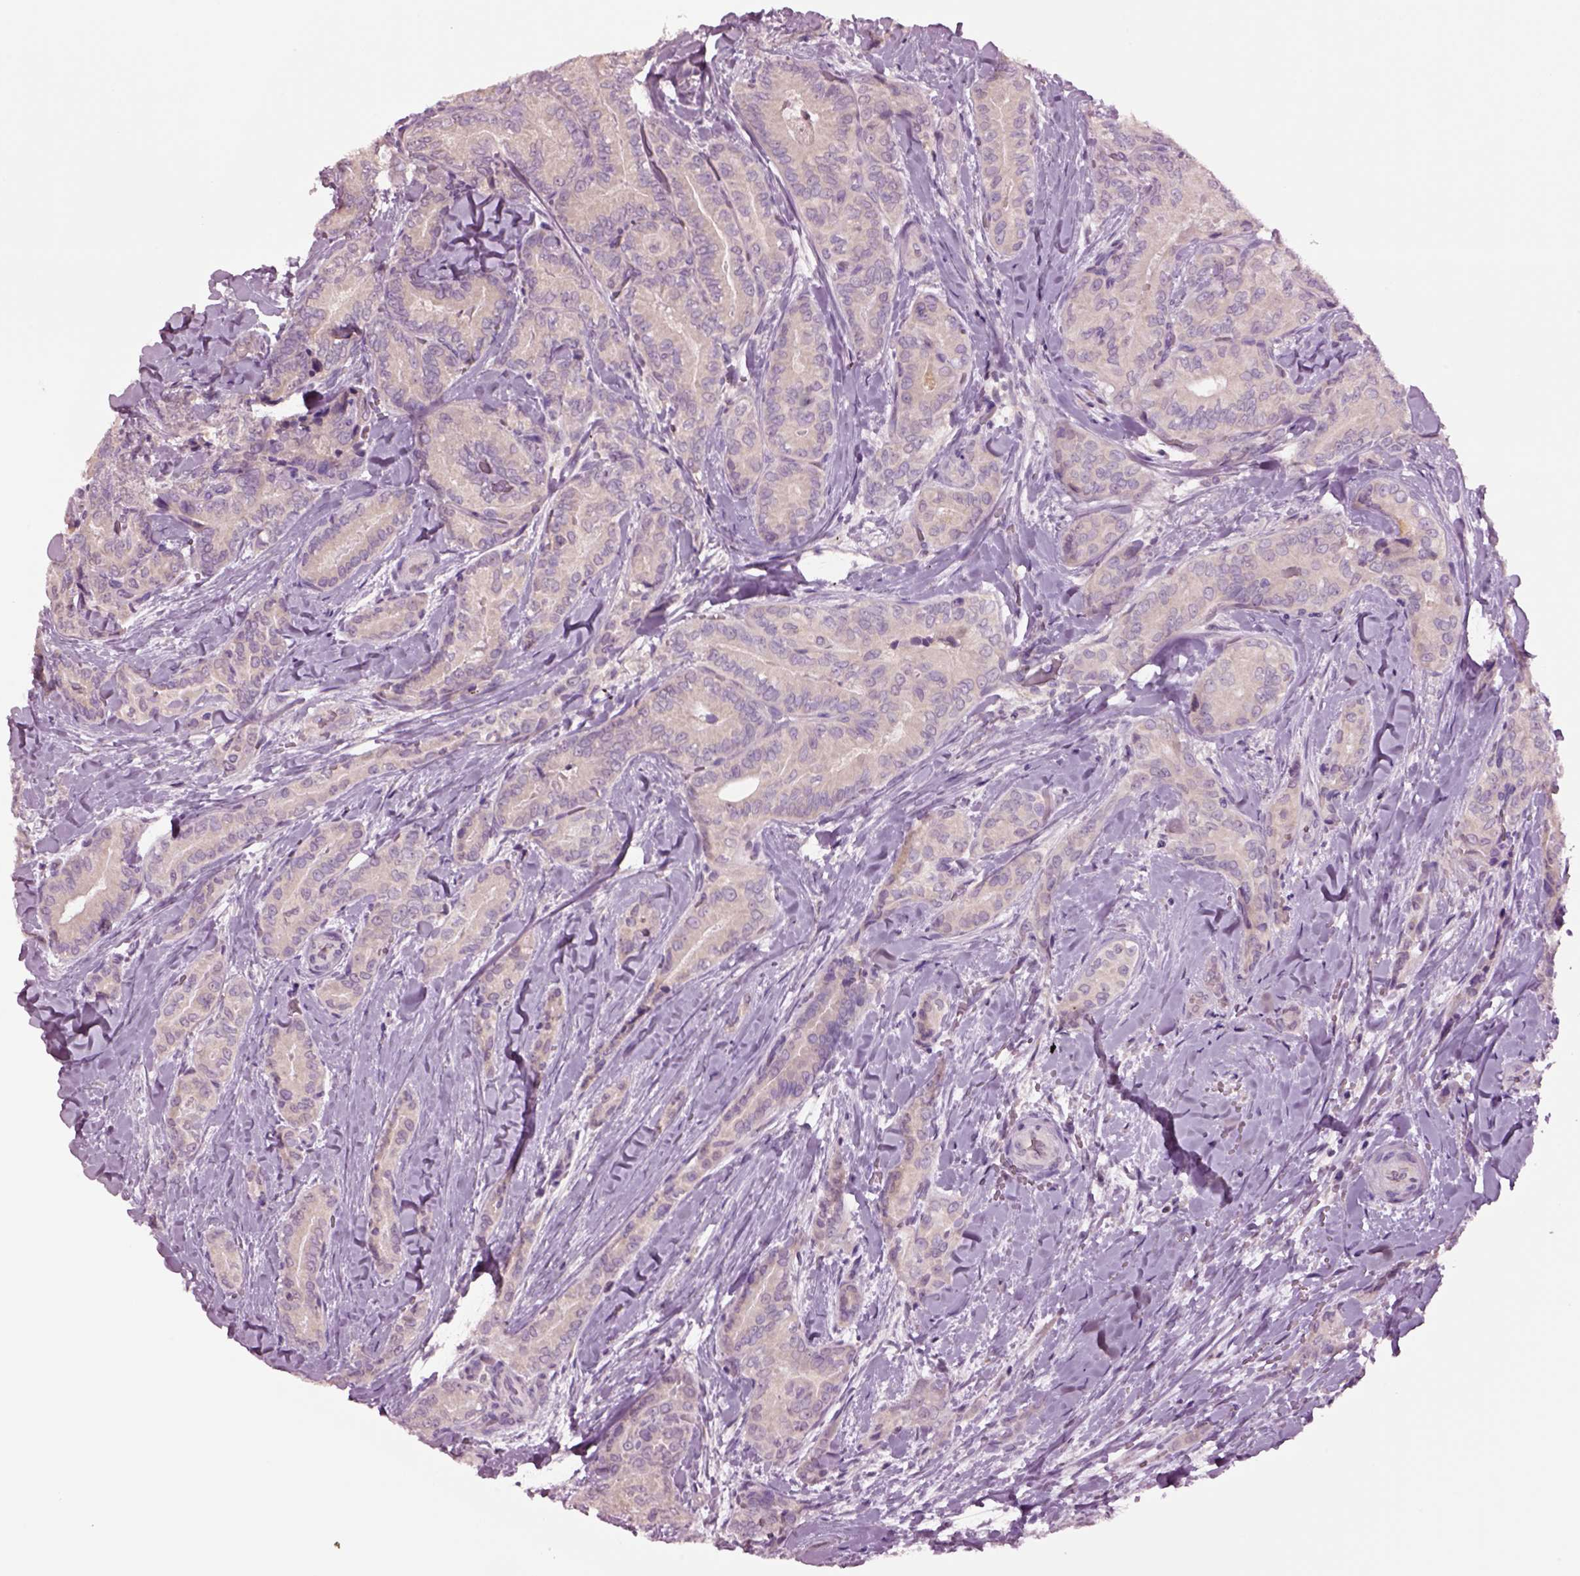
{"staining": {"intensity": "negative", "quantity": "none", "location": "none"}, "tissue": "thyroid cancer", "cell_type": "Tumor cells", "image_type": "cancer", "snomed": [{"axis": "morphology", "description": "Papillary adenocarcinoma, NOS"}, {"axis": "topography", "description": "Thyroid gland"}], "caption": "High power microscopy histopathology image of an immunohistochemistry photomicrograph of thyroid cancer, revealing no significant staining in tumor cells.", "gene": "CLPSL1", "patient": {"sex": "male", "age": 61}}